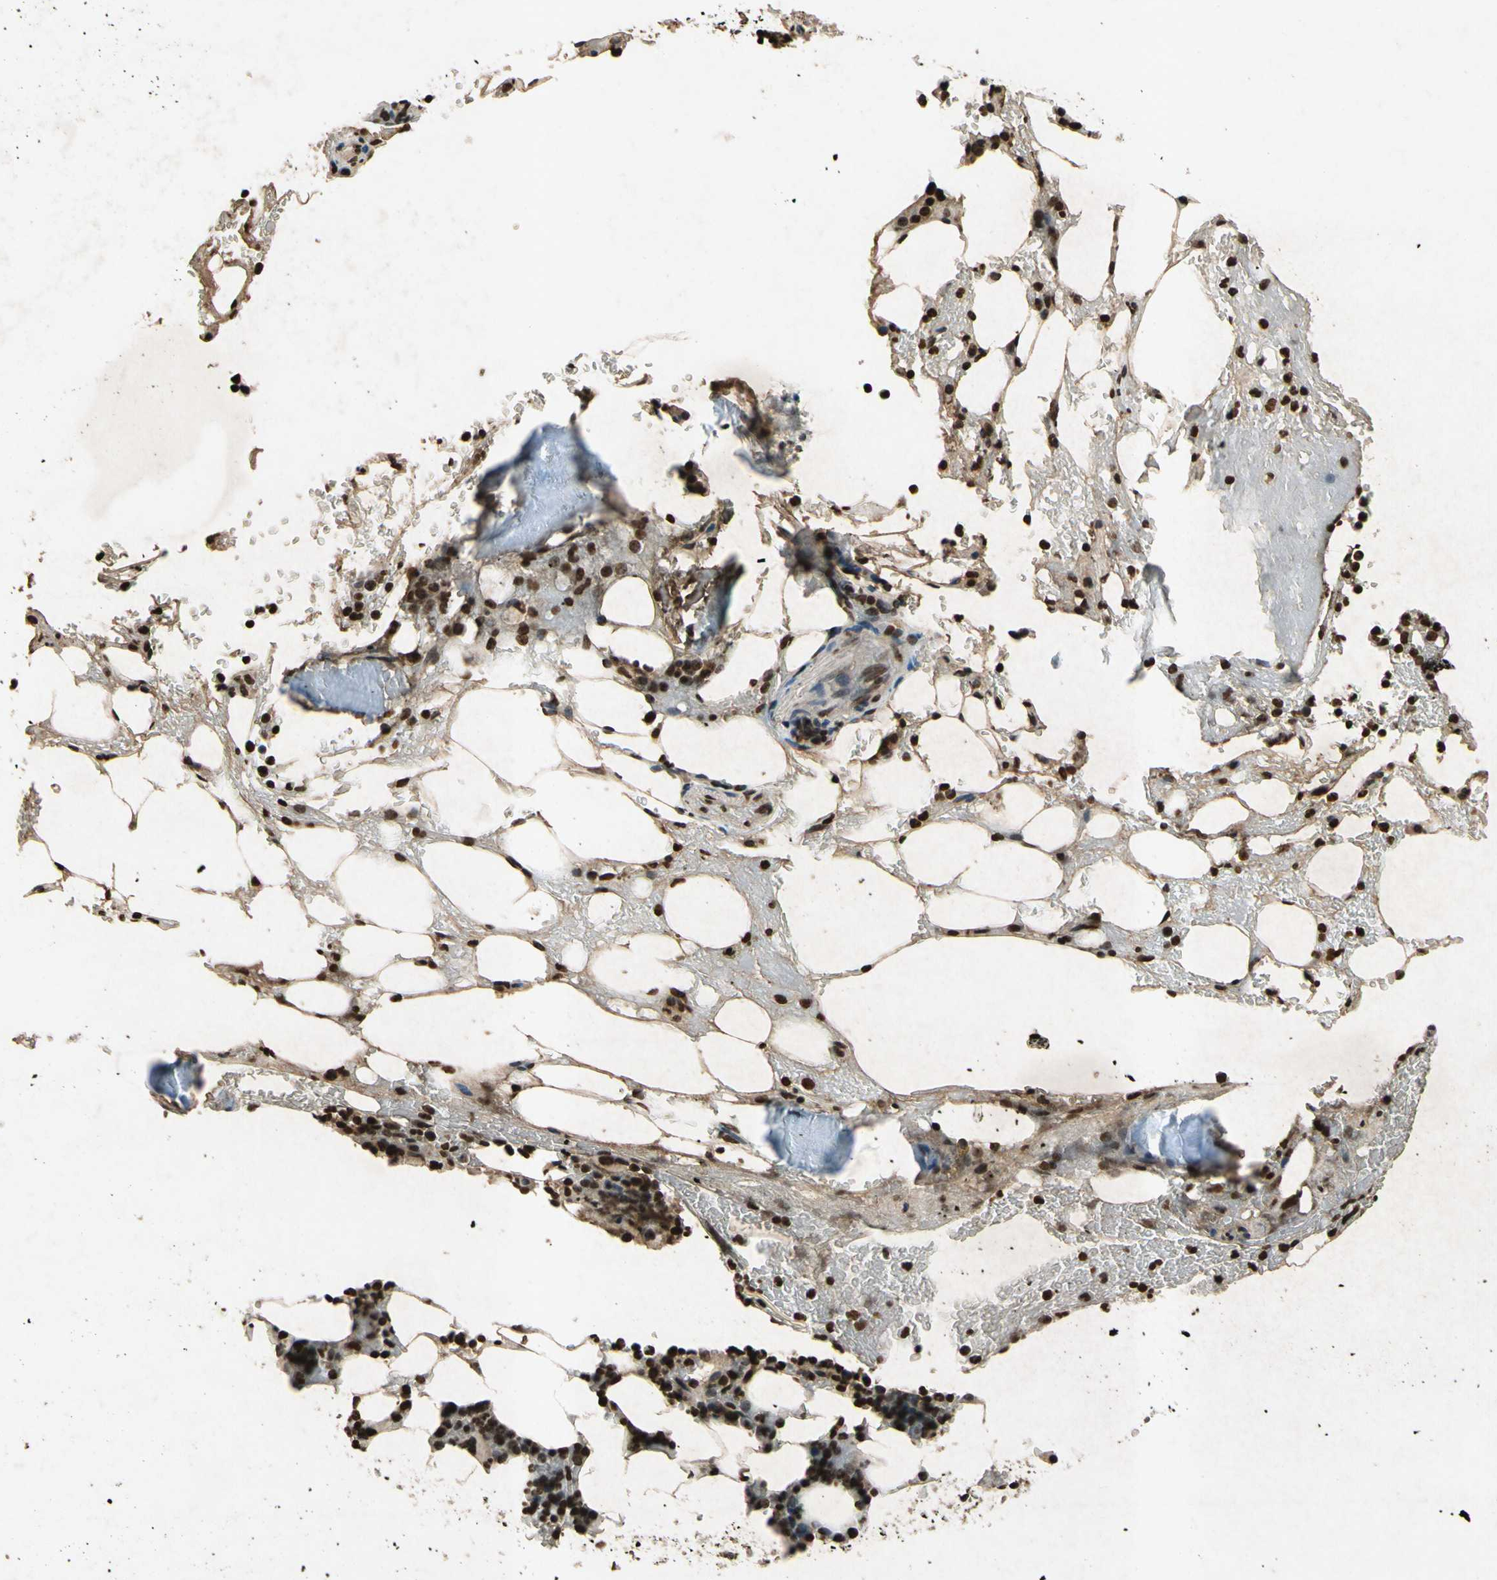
{"staining": {"intensity": "strong", "quantity": ">75%", "location": "nuclear"}, "tissue": "bone marrow", "cell_type": "Hematopoietic cells", "image_type": "normal", "snomed": [{"axis": "morphology", "description": "Normal tissue, NOS"}, {"axis": "topography", "description": "Bone marrow"}], "caption": "Hematopoietic cells reveal high levels of strong nuclear staining in about >75% of cells in unremarkable human bone marrow. (DAB IHC with brightfield microscopy, high magnification).", "gene": "HOXB3", "patient": {"sex": "female", "age": 73}}